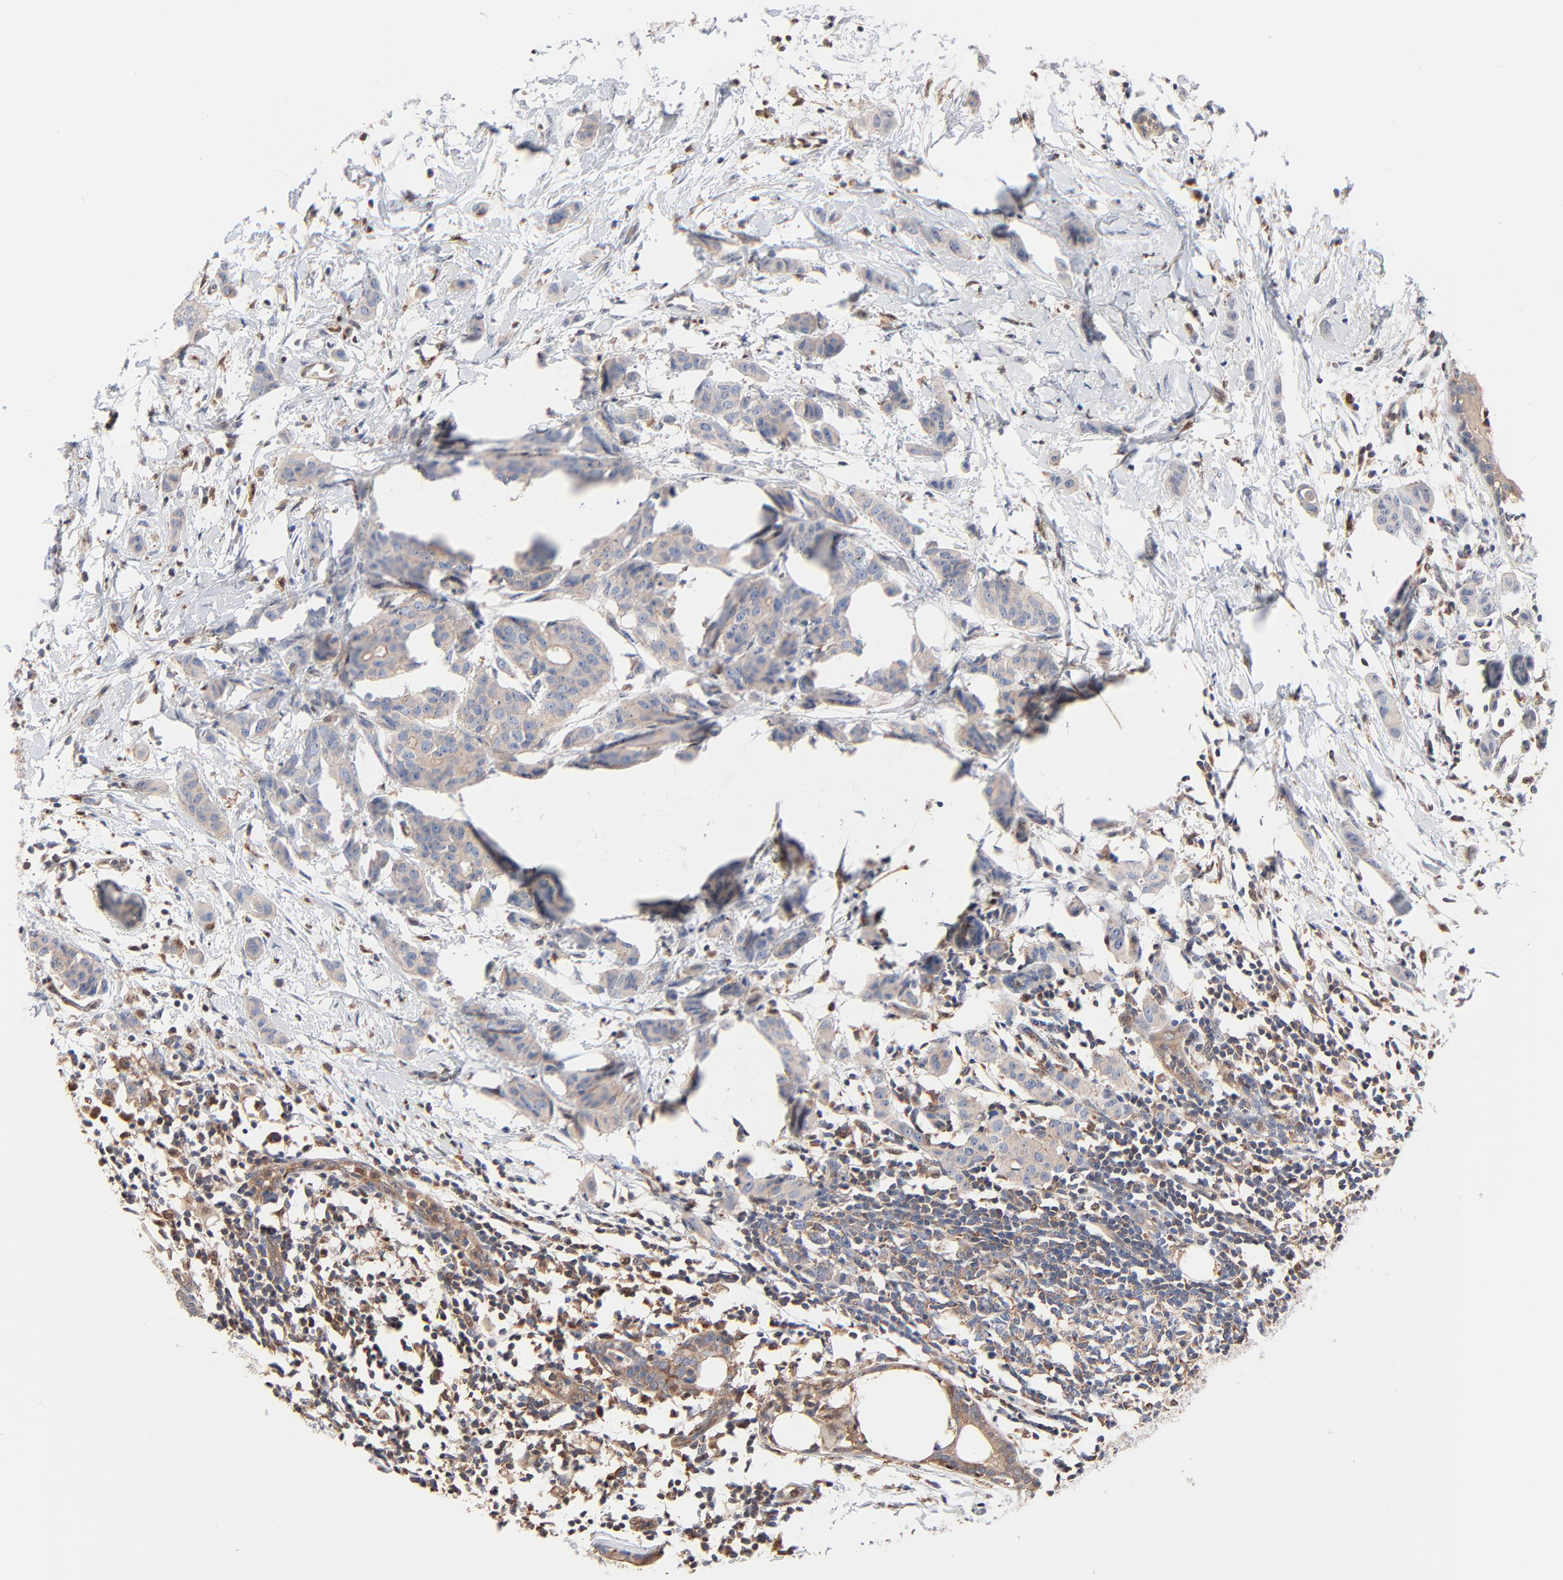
{"staining": {"intensity": "negative", "quantity": "none", "location": "none"}, "tissue": "breast cancer", "cell_type": "Tumor cells", "image_type": "cancer", "snomed": [{"axis": "morphology", "description": "Duct carcinoma"}, {"axis": "topography", "description": "Breast"}], "caption": "The image demonstrates no significant positivity in tumor cells of breast cancer. (Immunohistochemistry, brightfield microscopy, high magnification).", "gene": "ARHGEF6", "patient": {"sex": "female", "age": 40}}